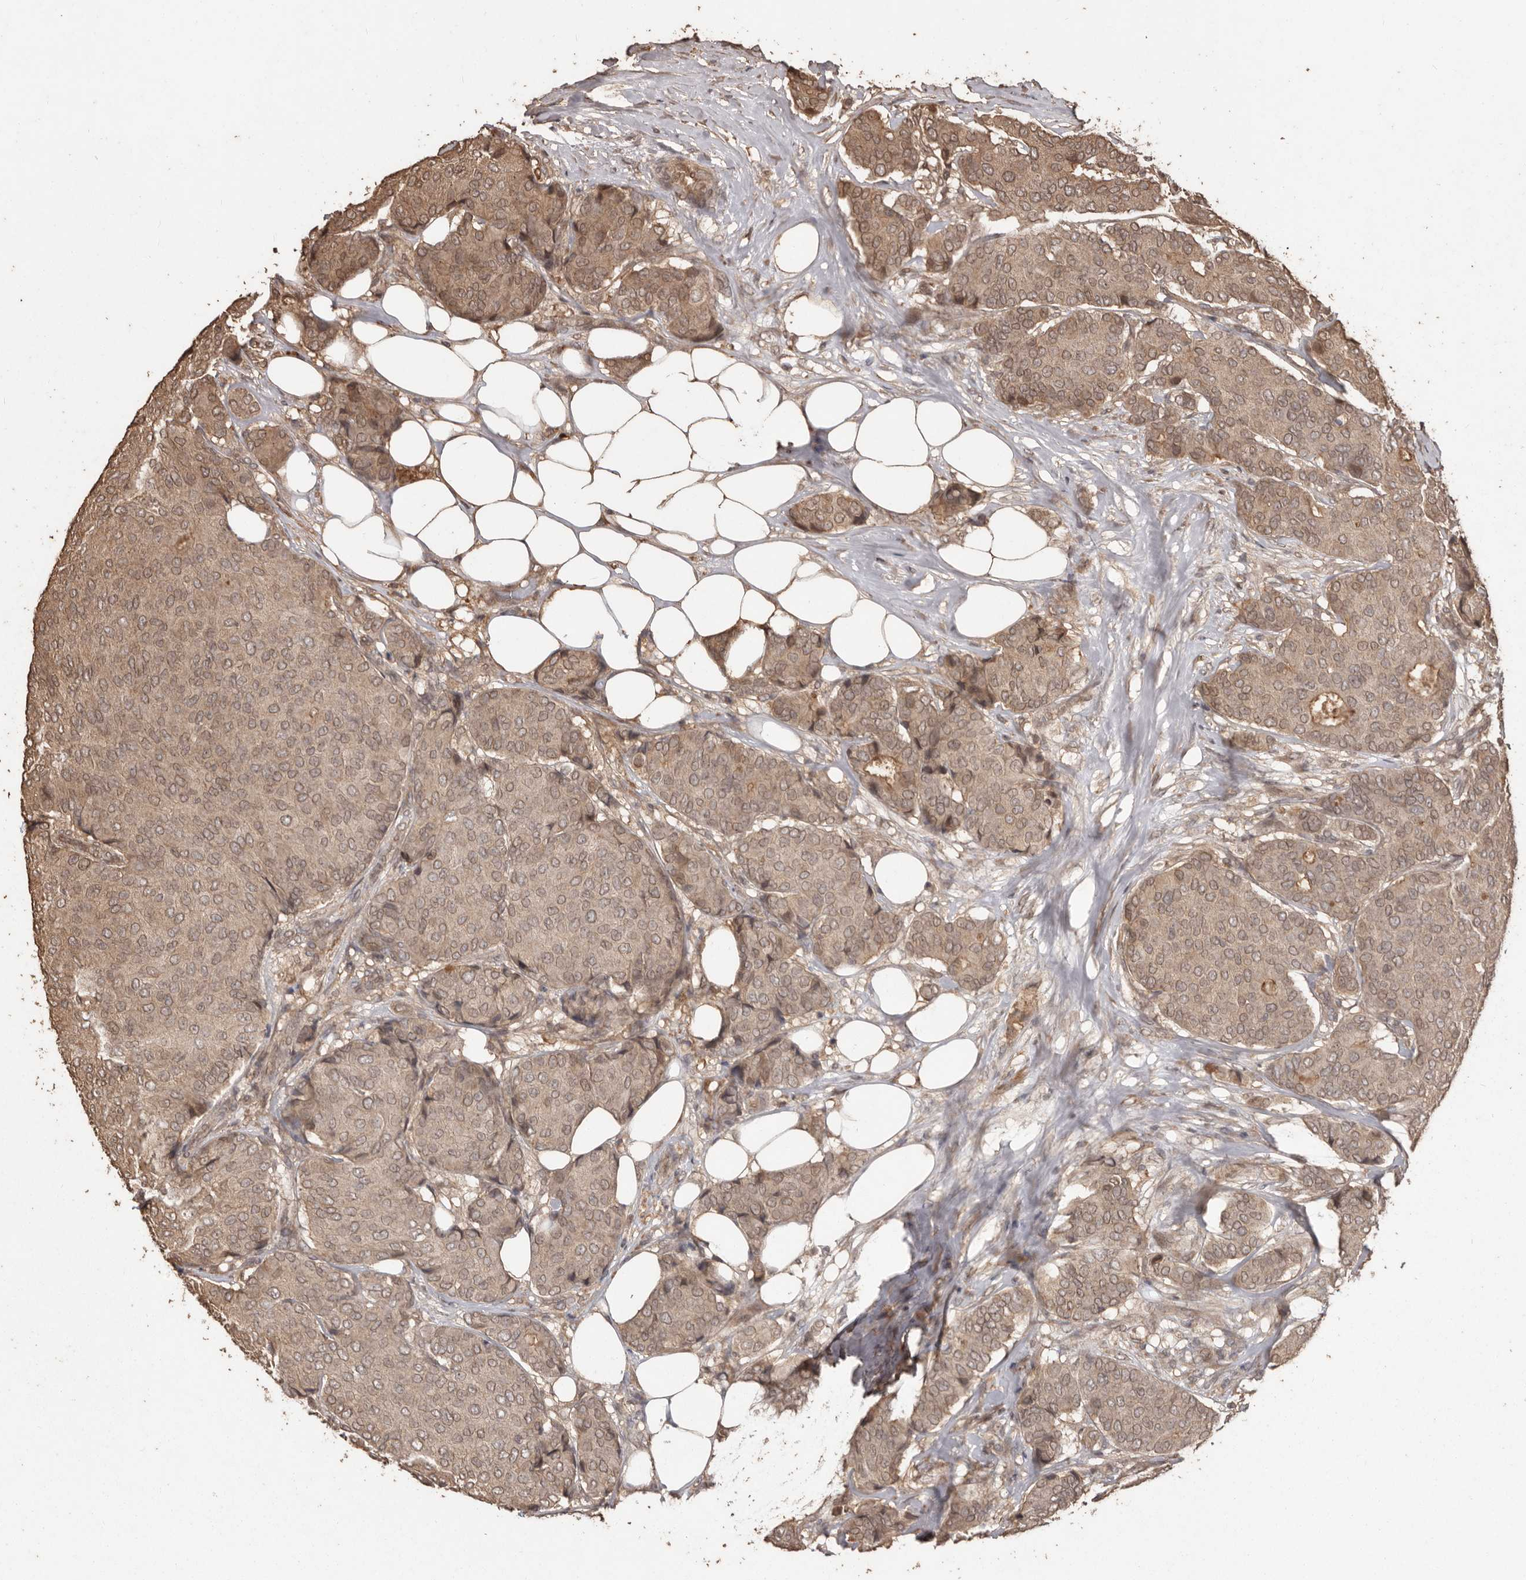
{"staining": {"intensity": "moderate", "quantity": ">75%", "location": "cytoplasmic/membranous,nuclear"}, "tissue": "breast cancer", "cell_type": "Tumor cells", "image_type": "cancer", "snomed": [{"axis": "morphology", "description": "Duct carcinoma"}, {"axis": "topography", "description": "Breast"}], "caption": "Protein positivity by immunohistochemistry (IHC) exhibits moderate cytoplasmic/membranous and nuclear expression in approximately >75% of tumor cells in breast cancer.", "gene": "NUP43", "patient": {"sex": "female", "age": 75}}